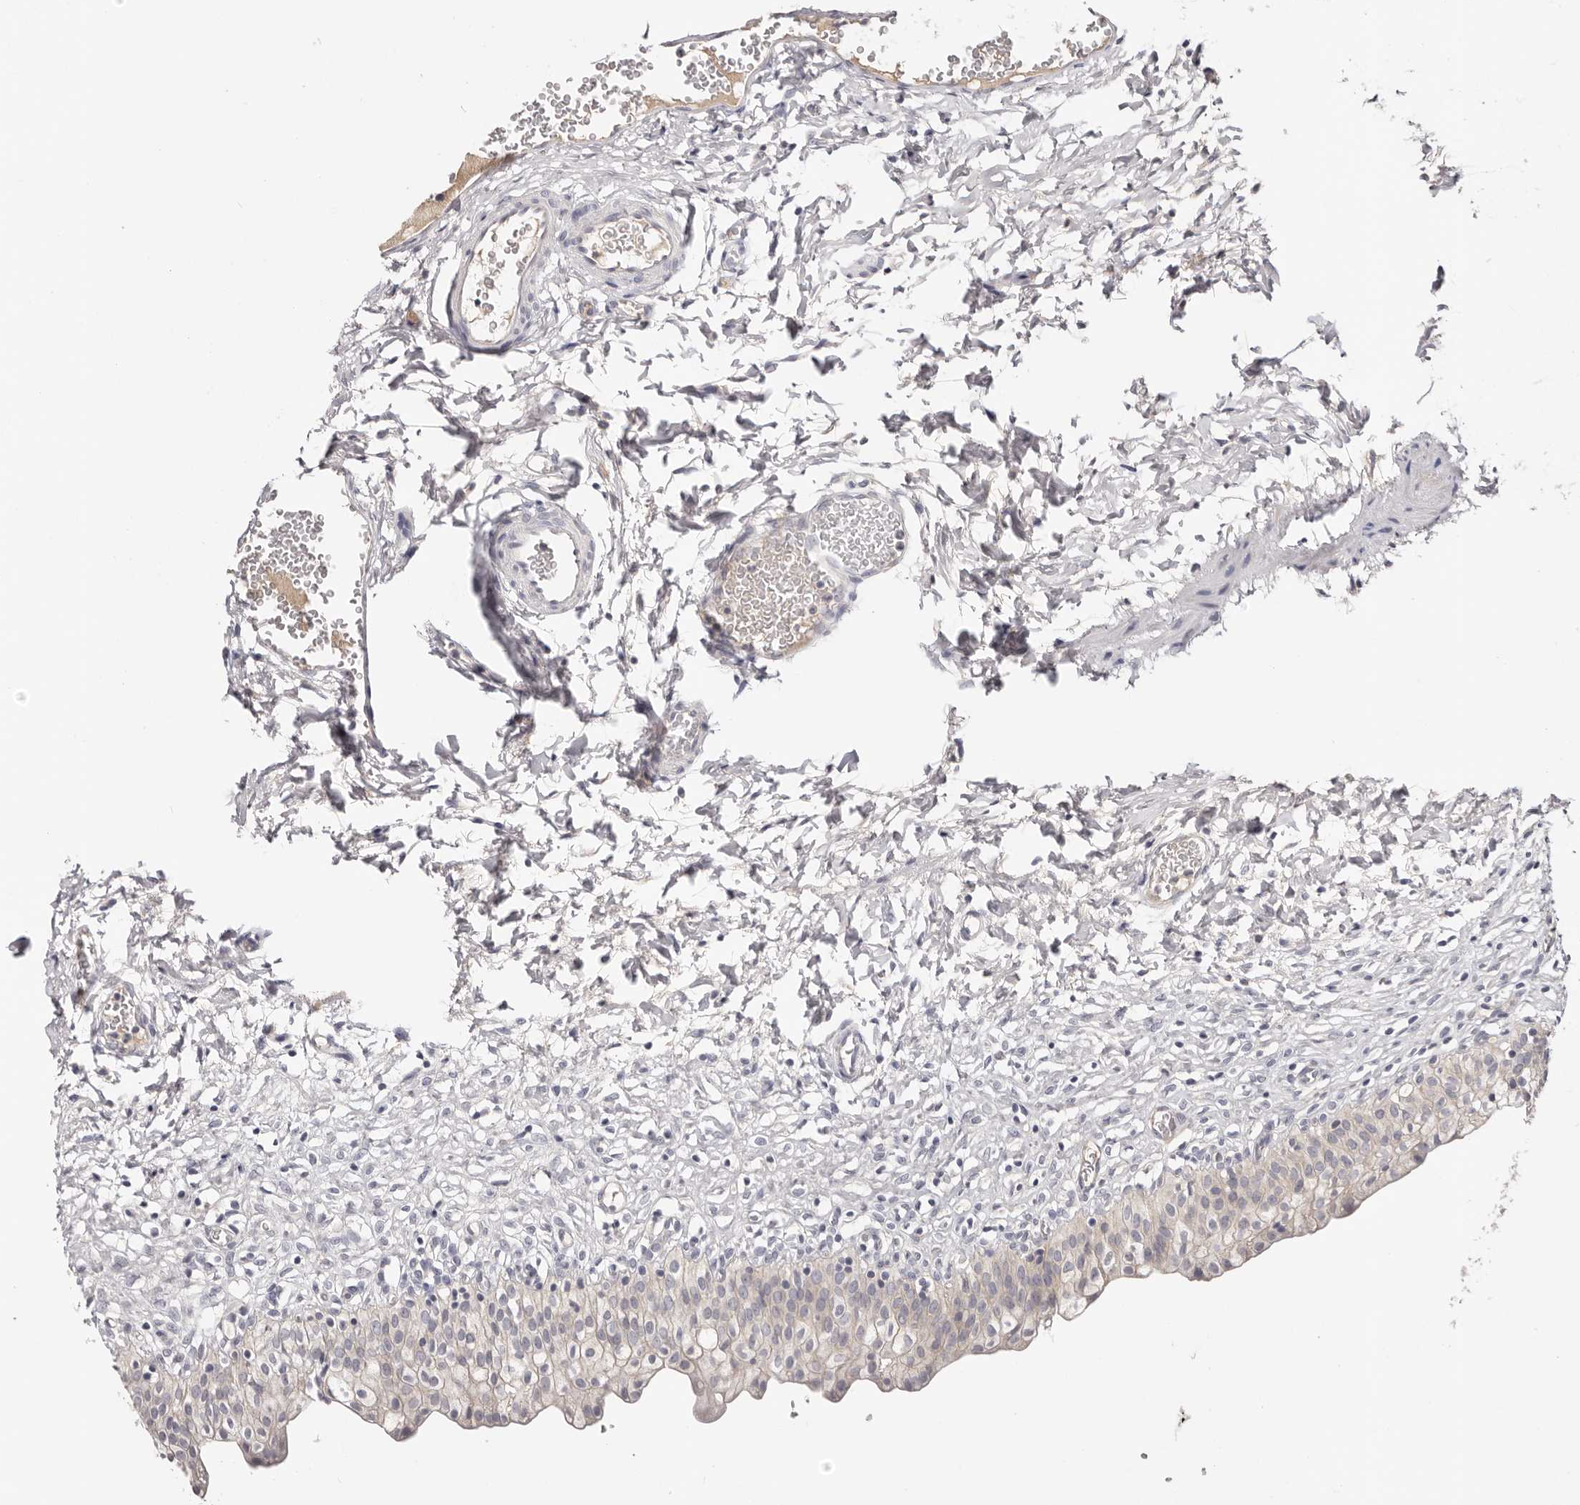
{"staining": {"intensity": "weak", "quantity": "<25%", "location": "cytoplasmic/membranous"}, "tissue": "urinary bladder", "cell_type": "Urothelial cells", "image_type": "normal", "snomed": [{"axis": "morphology", "description": "Normal tissue, NOS"}, {"axis": "topography", "description": "Urinary bladder"}], "caption": "High power microscopy photomicrograph of an immunohistochemistry histopathology image of benign urinary bladder, revealing no significant expression in urothelial cells.", "gene": "CCDC190", "patient": {"sex": "male", "age": 55}}